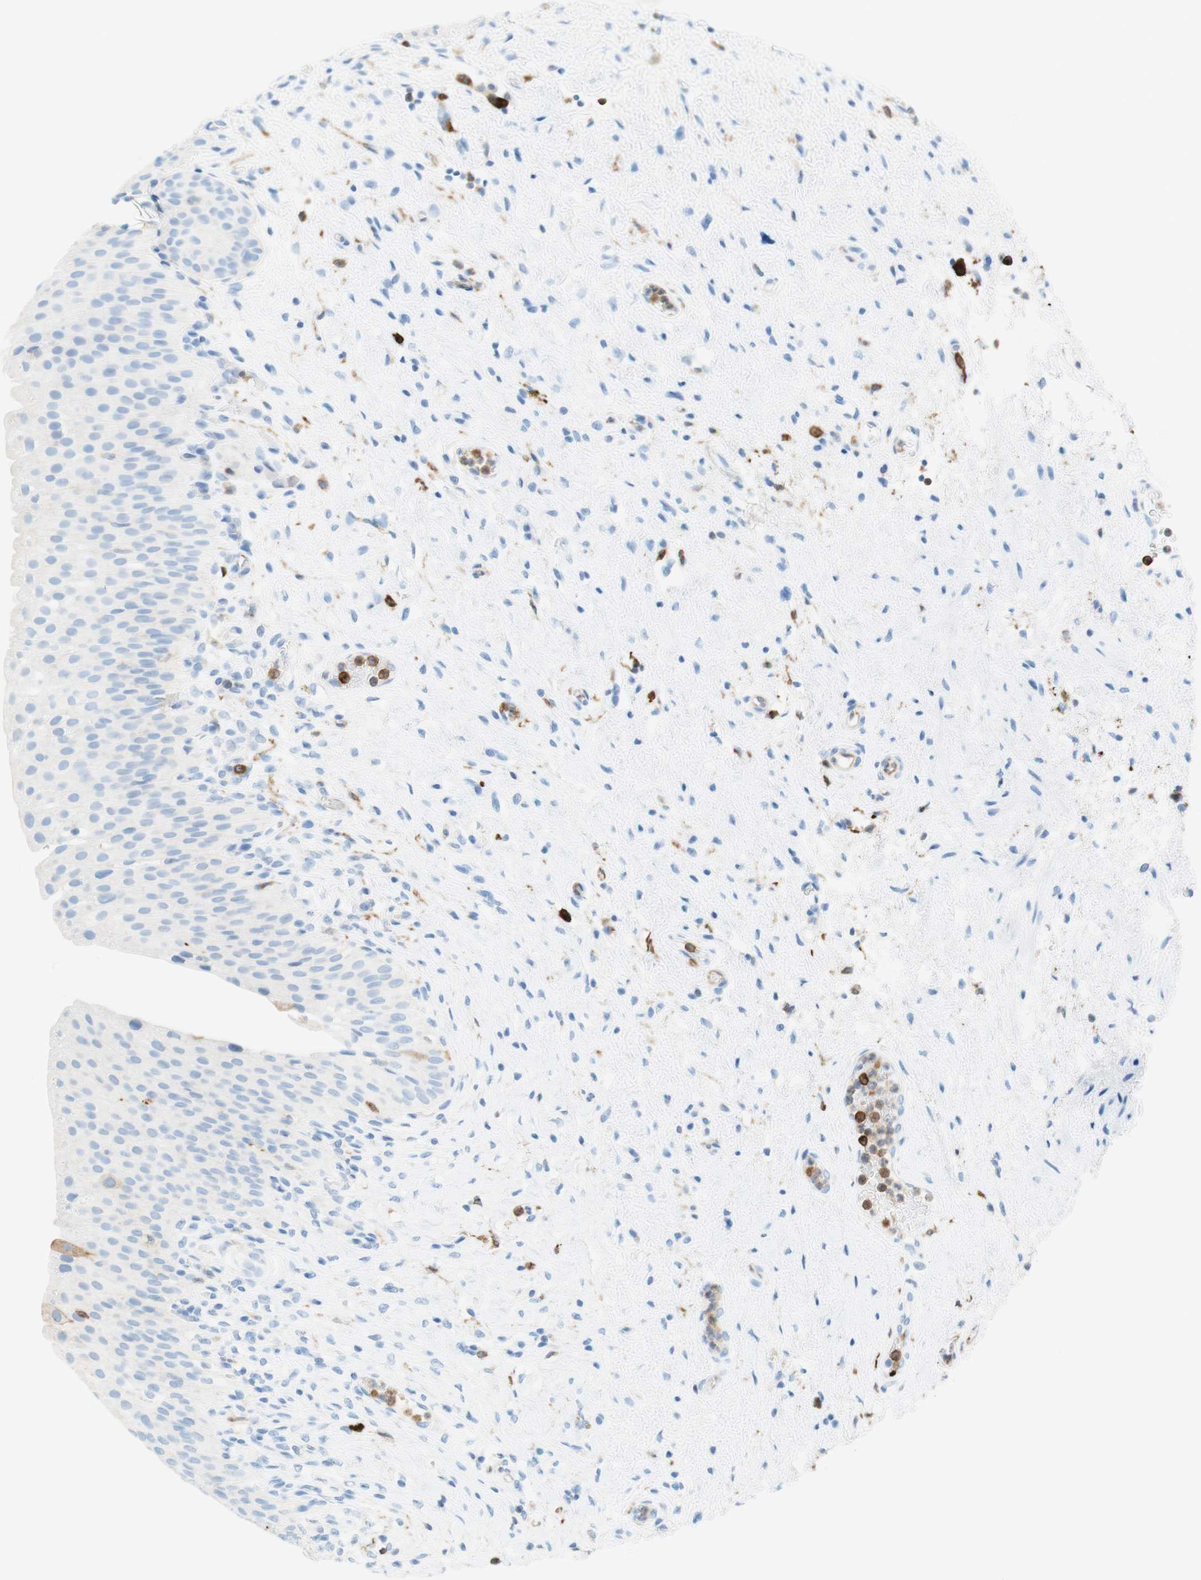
{"staining": {"intensity": "negative", "quantity": "none", "location": "none"}, "tissue": "urinary bladder", "cell_type": "Urothelial cells", "image_type": "normal", "snomed": [{"axis": "morphology", "description": "Normal tissue, NOS"}, {"axis": "morphology", "description": "Urothelial carcinoma, High grade"}, {"axis": "topography", "description": "Urinary bladder"}], "caption": "Histopathology image shows no protein positivity in urothelial cells of benign urinary bladder. (DAB (3,3'-diaminobenzidine) IHC with hematoxylin counter stain).", "gene": "STMN1", "patient": {"sex": "male", "age": 46}}